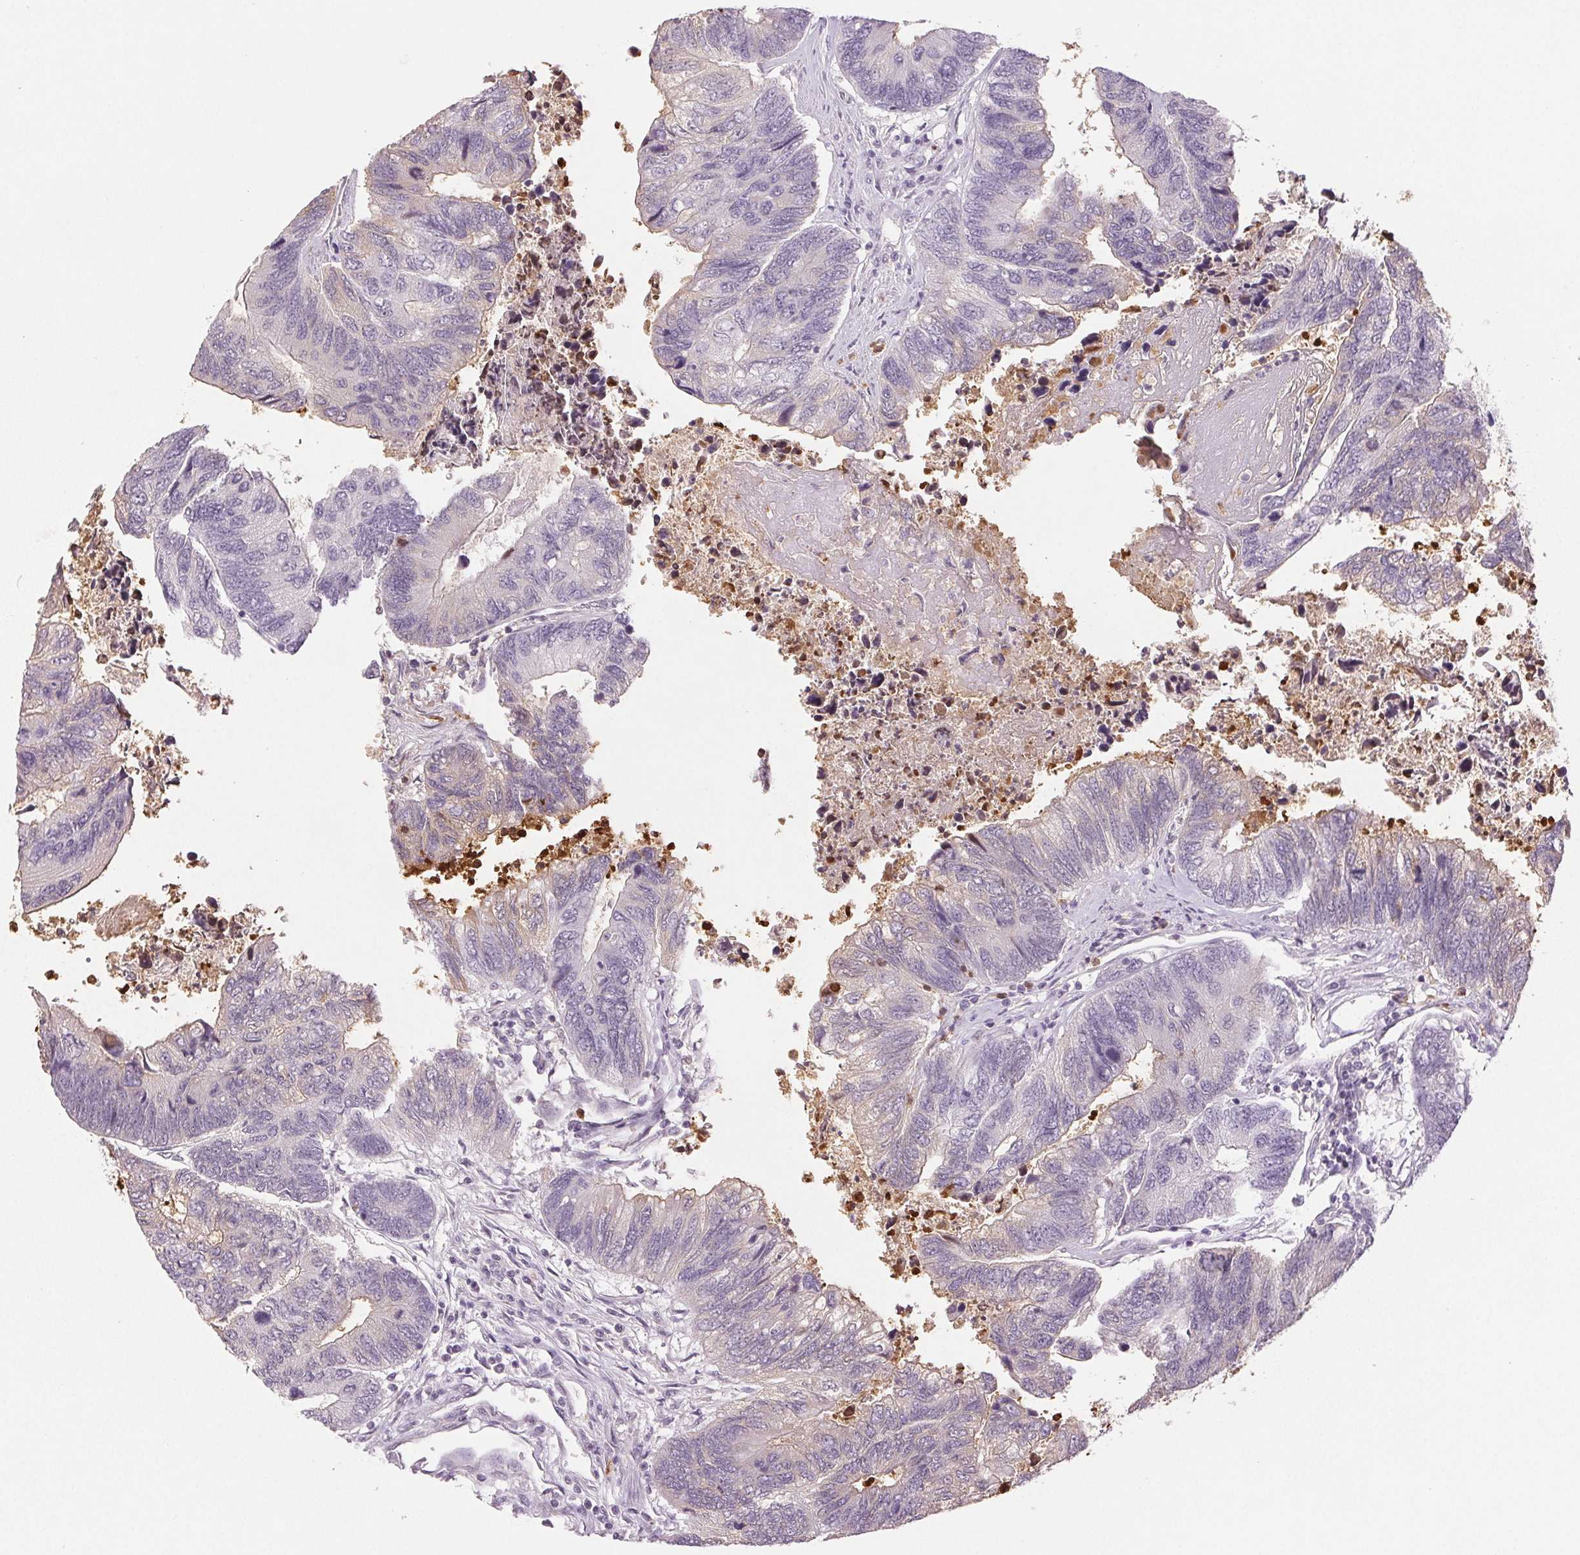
{"staining": {"intensity": "negative", "quantity": "none", "location": "none"}, "tissue": "colorectal cancer", "cell_type": "Tumor cells", "image_type": "cancer", "snomed": [{"axis": "morphology", "description": "Adenocarcinoma, NOS"}, {"axis": "topography", "description": "Colon"}], "caption": "This is an immunohistochemistry (IHC) histopathology image of adenocarcinoma (colorectal). There is no staining in tumor cells.", "gene": "LTF", "patient": {"sex": "female", "age": 67}}